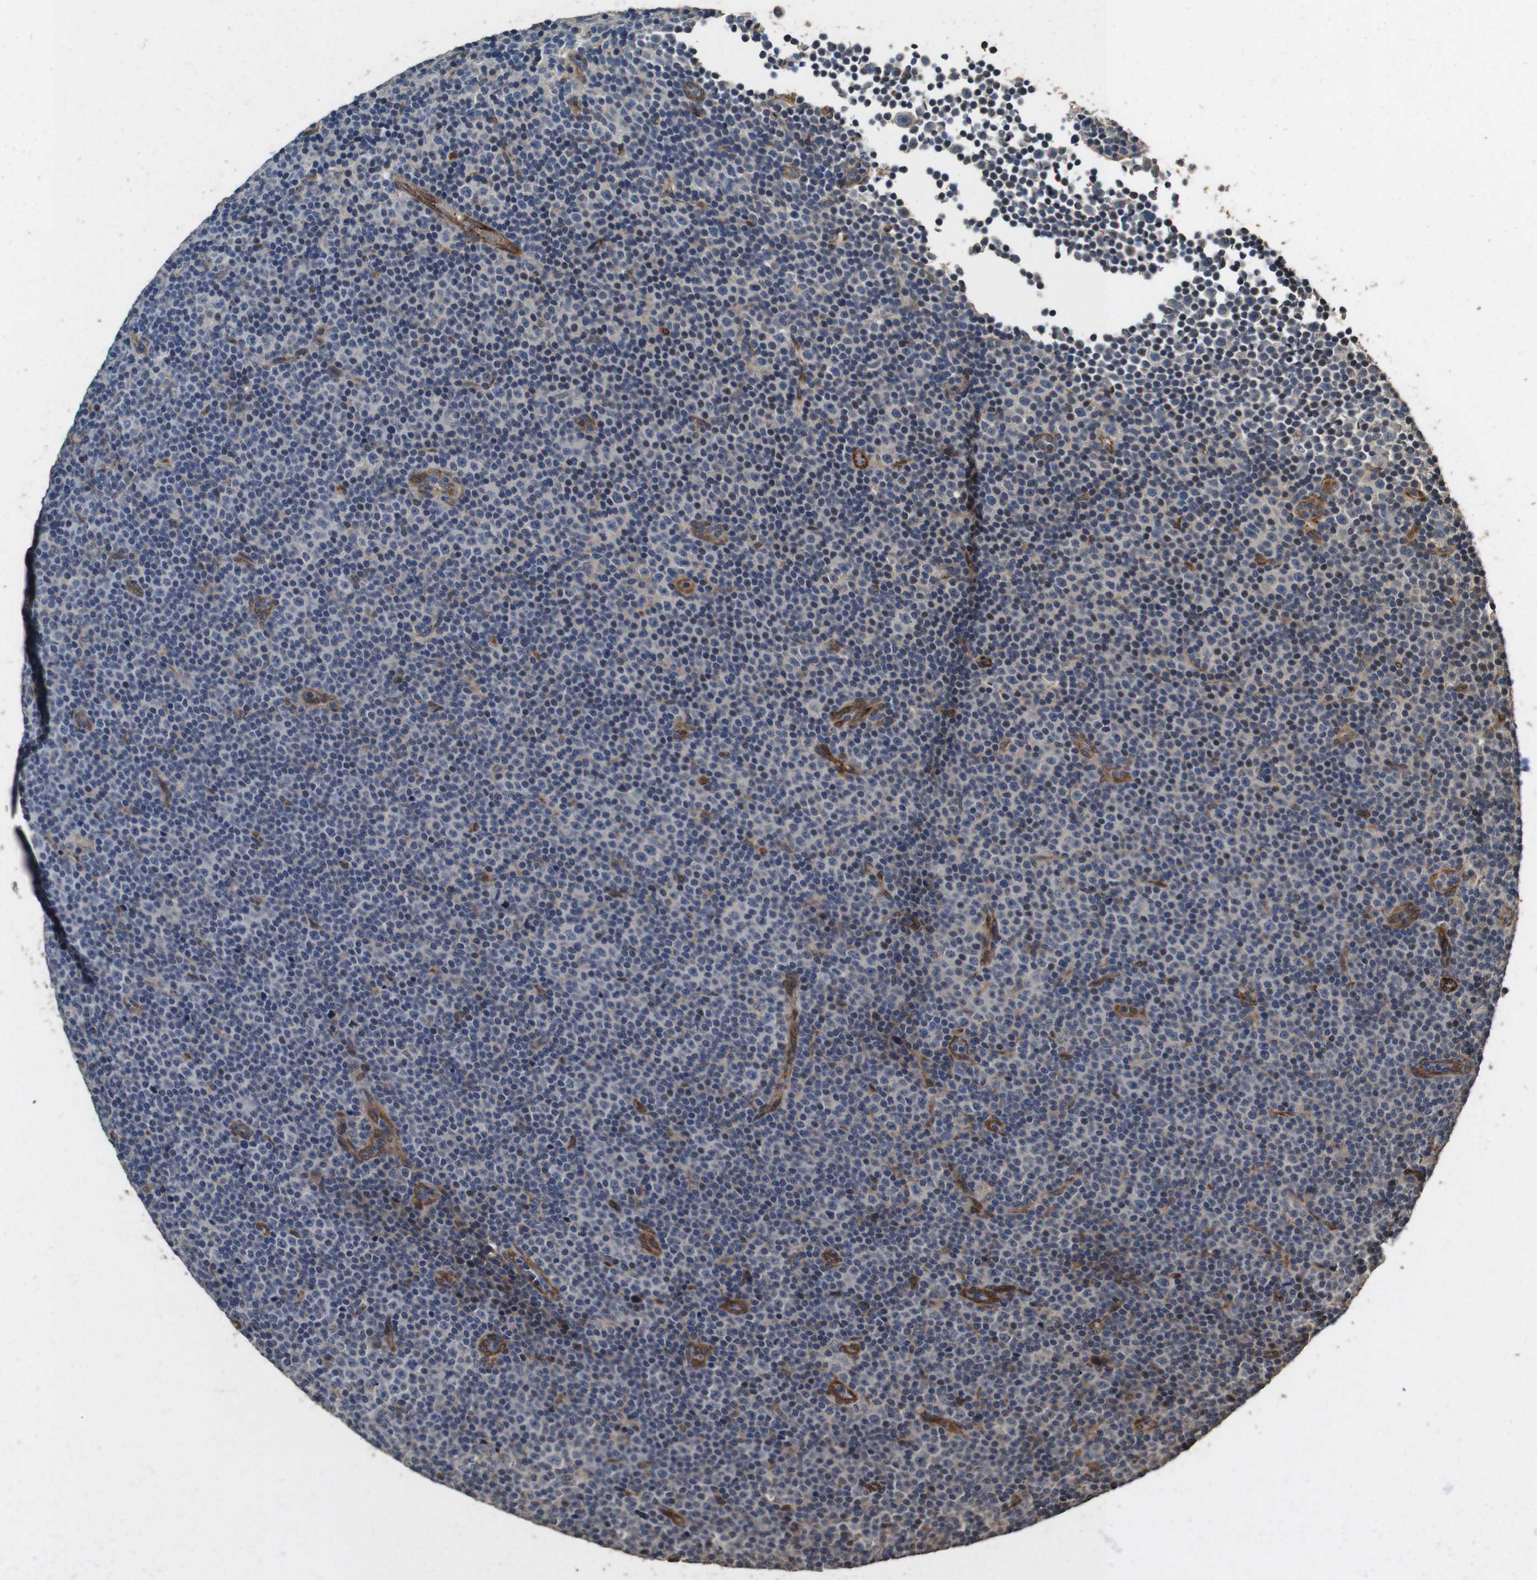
{"staining": {"intensity": "moderate", "quantity": "<25%", "location": "cytoplasmic/membranous"}, "tissue": "lymphoma", "cell_type": "Tumor cells", "image_type": "cancer", "snomed": [{"axis": "morphology", "description": "Malignant lymphoma, non-Hodgkin's type, Low grade"}, {"axis": "topography", "description": "Lymph node"}], "caption": "Immunohistochemistry (IHC) photomicrograph of low-grade malignant lymphoma, non-Hodgkin's type stained for a protein (brown), which demonstrates low levels of moderate cytoplasmic/membranous expression in approximately <25% of tumor cells.", "gene": "CNPY4", "patient": {"sex": "female", "age": 67}}